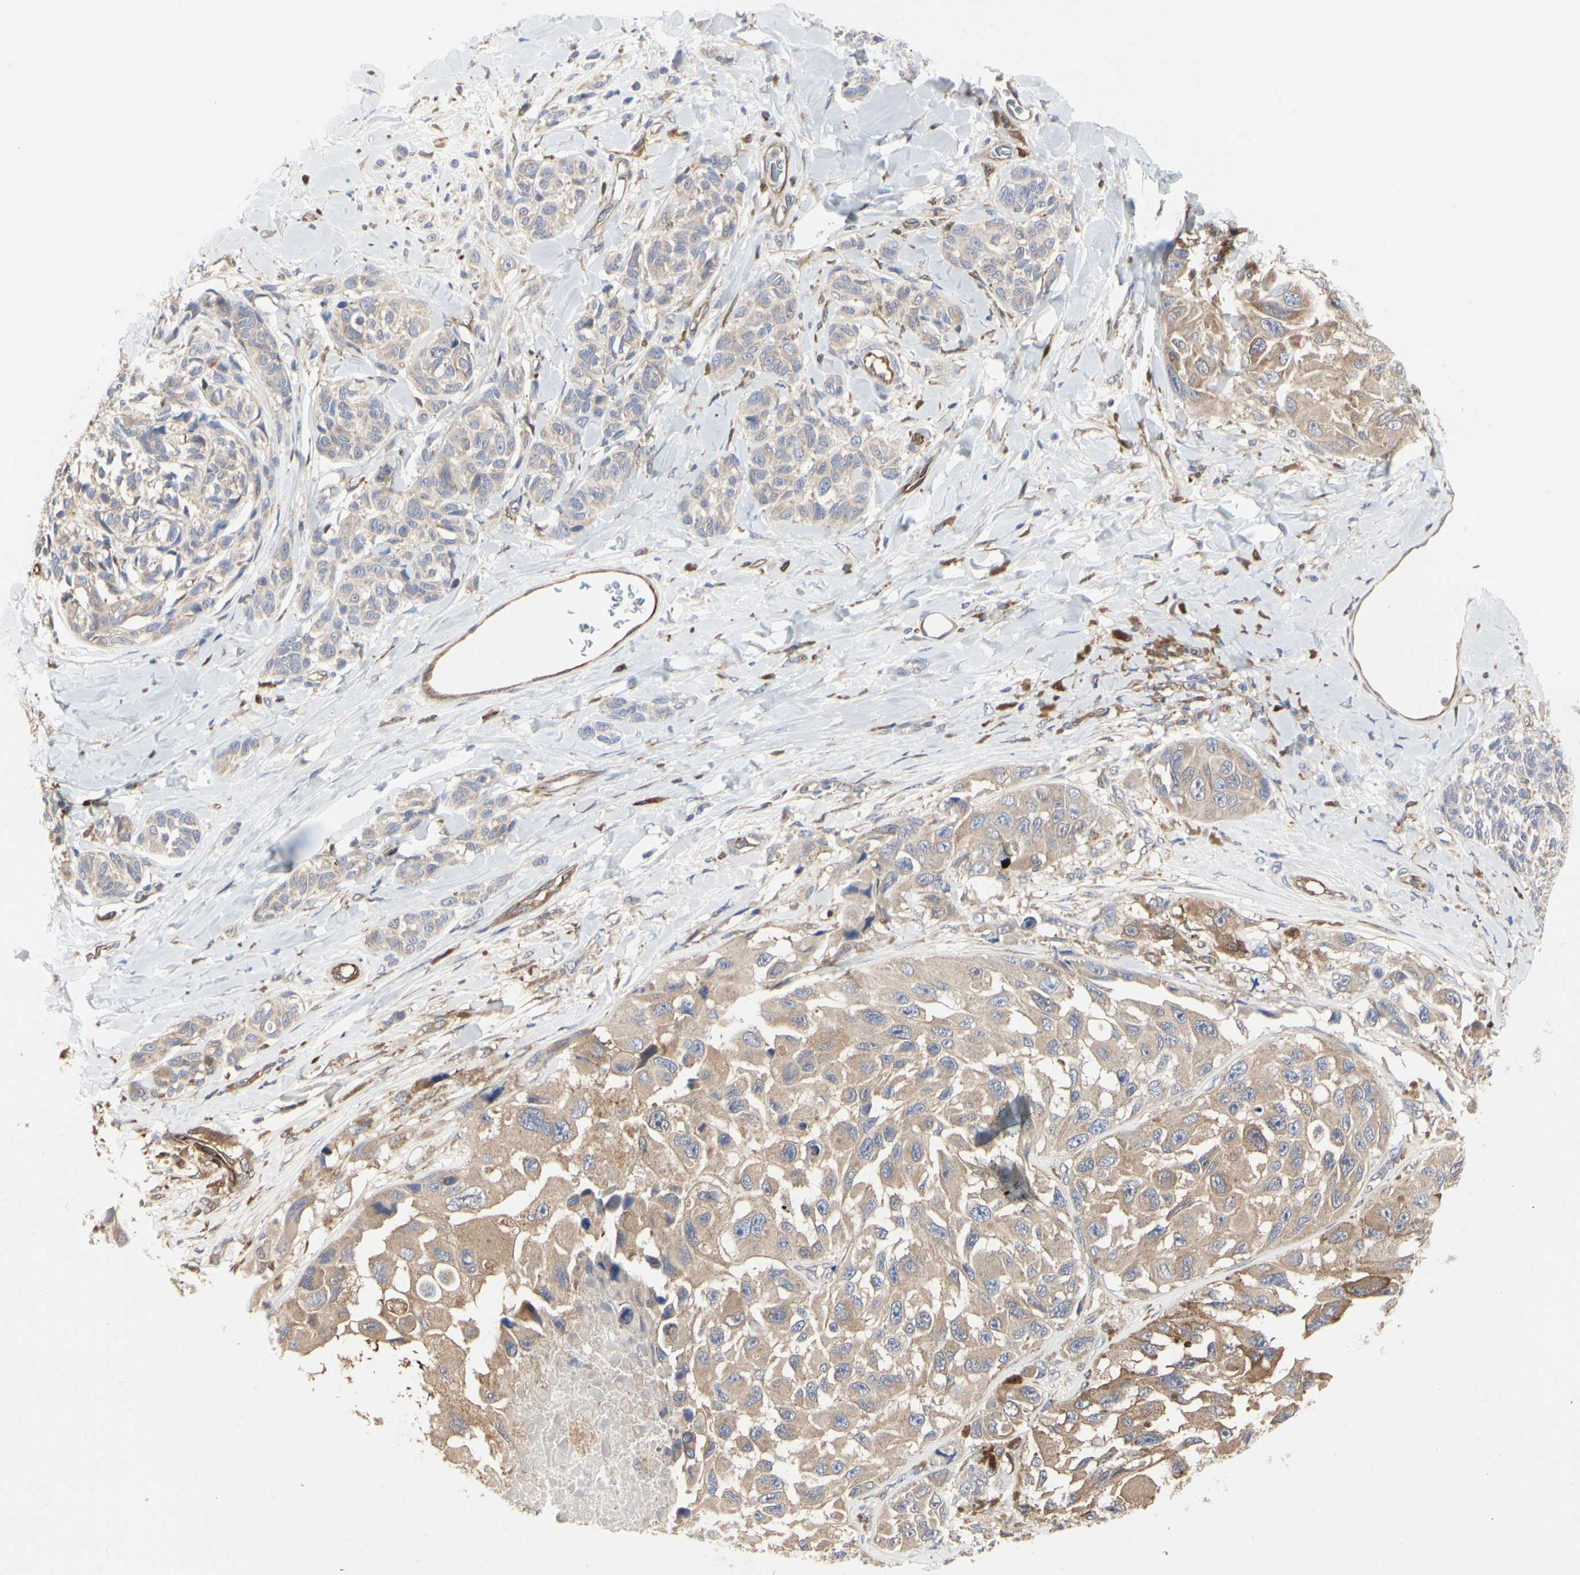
{"staining": {"intensity": "moderate", "quantity": ">75%", "location": "cytoplasmic/membranous"}, "tissue": "melanoma", "cell_type": "Tumor cells", "image_type": "cancer", "snomed": [{"axis": "morphology", "description": "Malignant melanoma, NOS"}, {"axis": "topography", "description": "Skin"}], "caption": "Protein staining of melanoma tissue reveals moderate cytoplasmic/membranous expression in about >75% of tumor cells.", "gene": "C3orf52", "patient": {"sex": "female", "age": 73}}